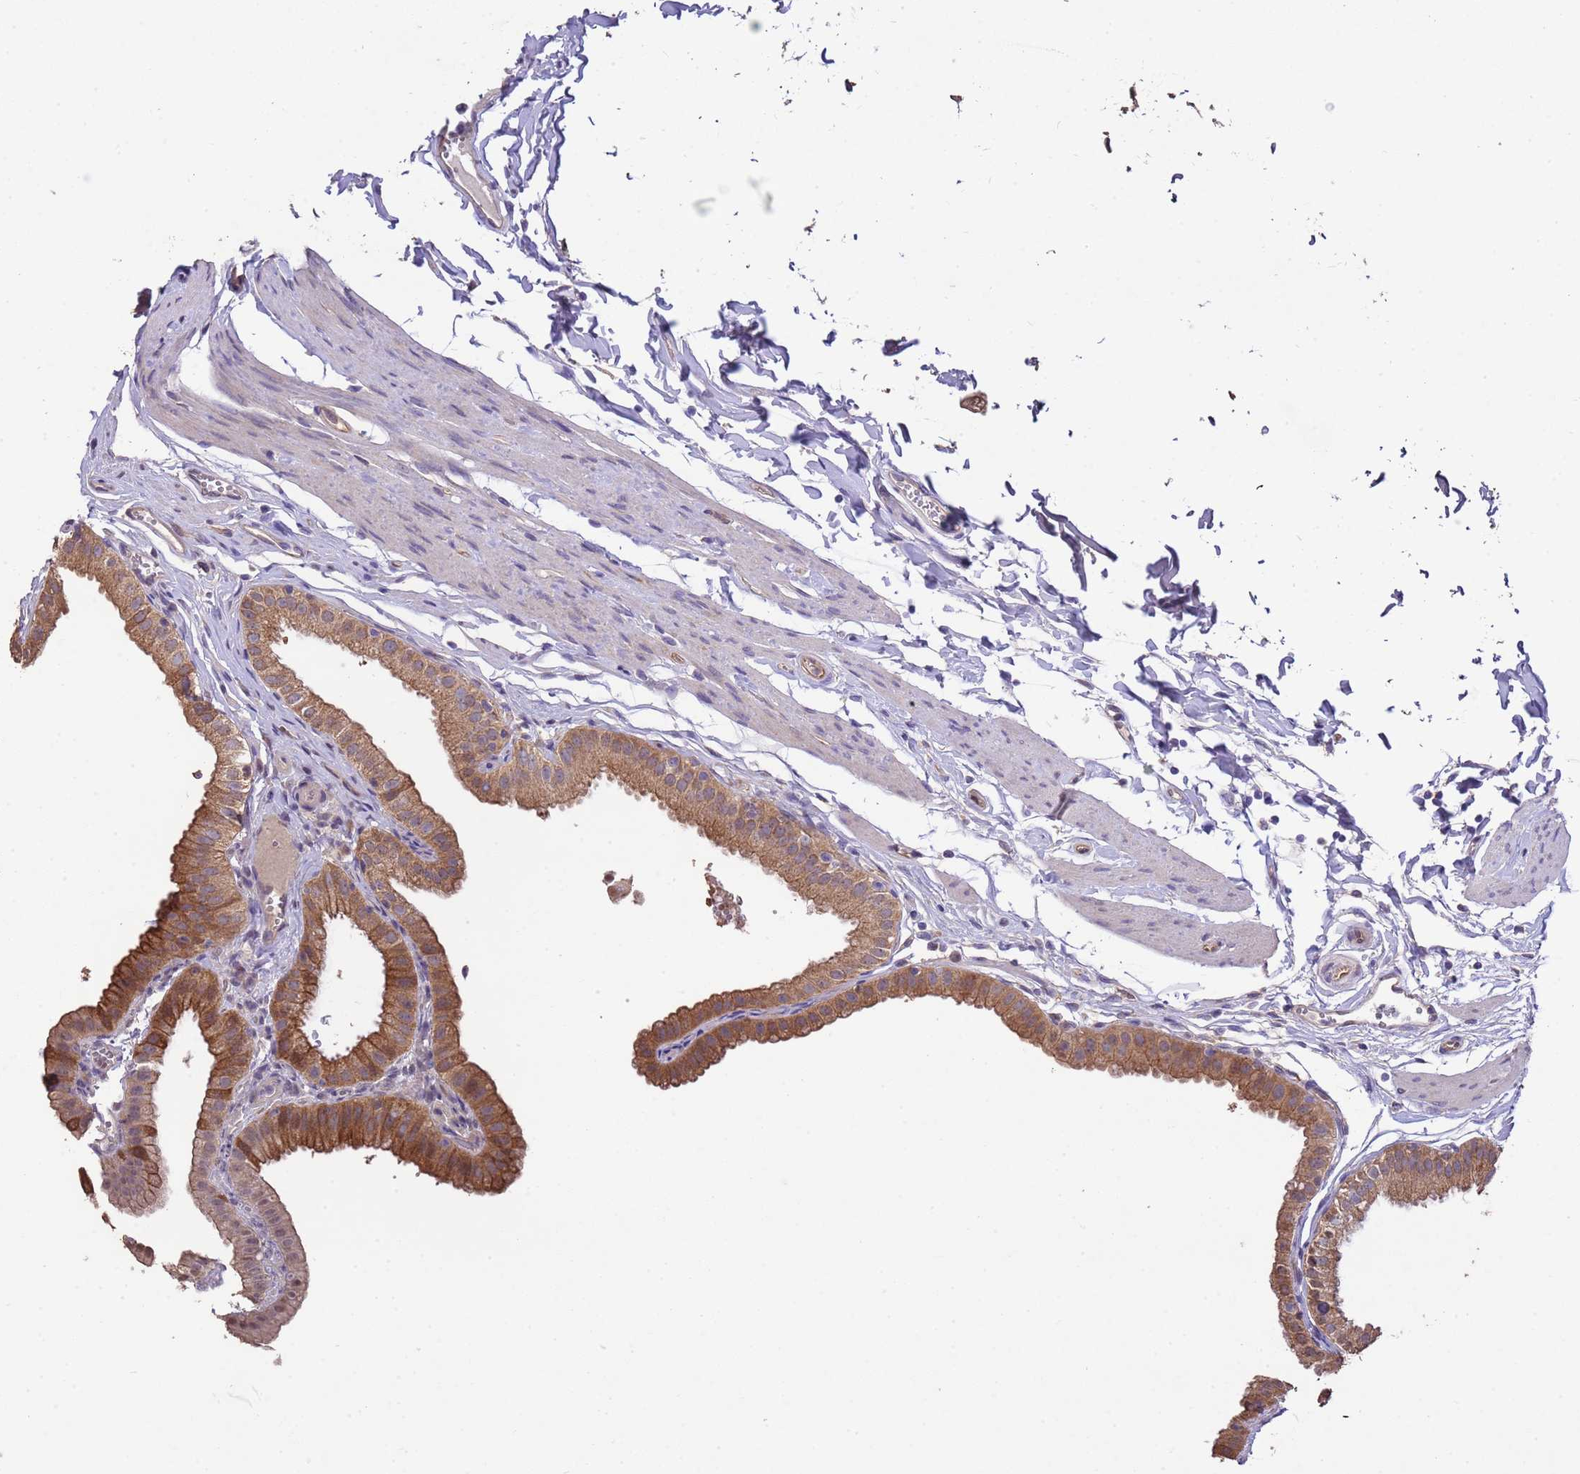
{"staining": {"intensity": "moderate", "quantity": ">75%", "location": "cytoplasmic/membranous,nuclear"}, "tissue": "gallbladder", "cell_type": "Glandular cells", "image_type": "normal", "snomed": [{"axis": "morphology", "description": "Normal tissue, NOS"}, {"axis": "topography", "description": "Gallbladder"}], "caption": "Gallbladder stained for a protein (brown) shows moderate cytoplasmic/membranous,nuclear positive staining in approximately >75% of glandular cells.", "gene": "NPHP1", "patient": {"sex": "female", "age": 61}}